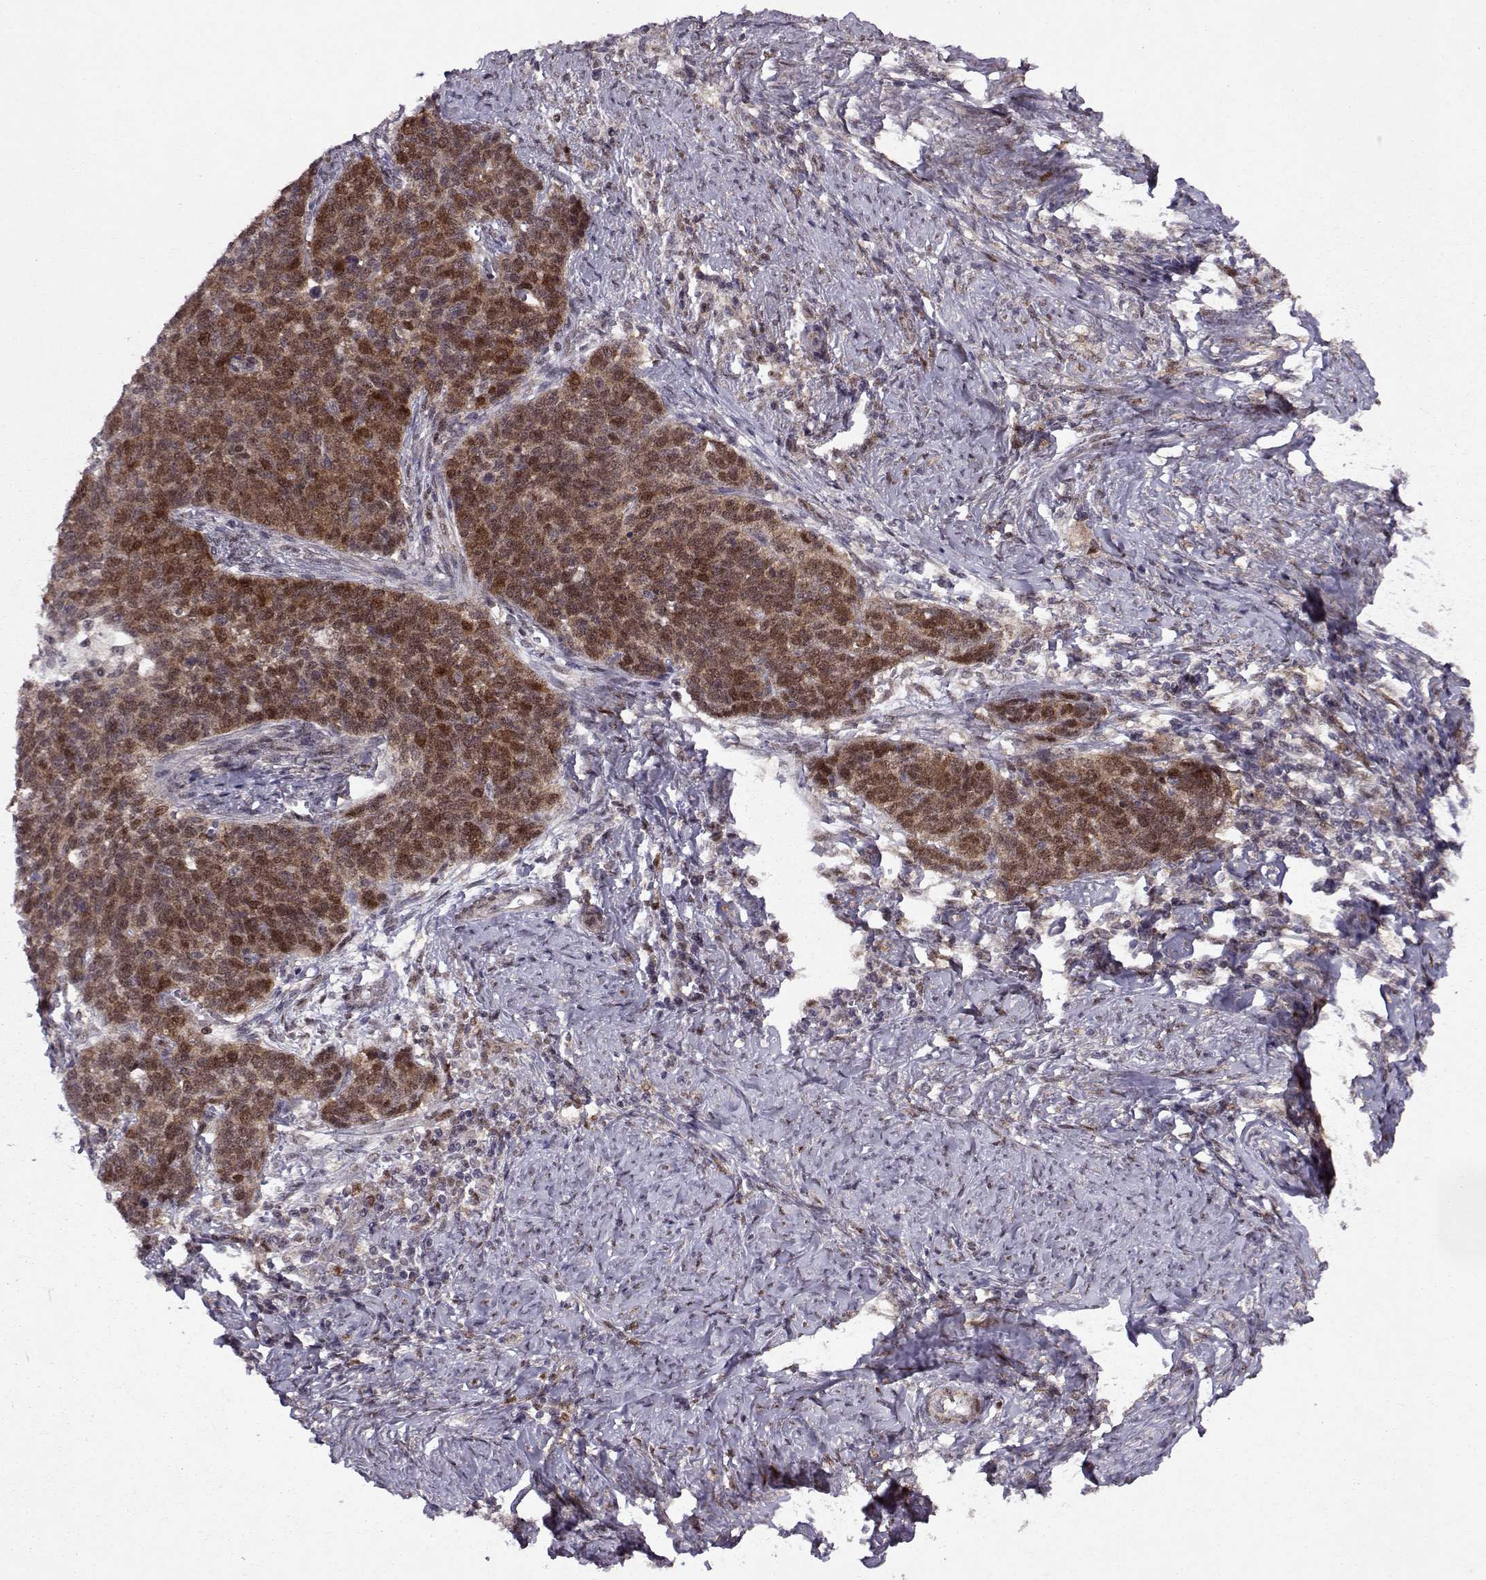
{"staining": {"intensity": "moderate", "quantity": ">75%", "location": "cytoplasmic/membranous,nuclear"}, "tissue": "cervical cancer", "cell_type": "Tumor cells", "image_type": "cancer", "snomed": [{"axis": "morphology", "description": "Squamous cell carcinoma, NOS"}, {"axis": "topography", "description": "Cervix"}], "caption": "Cervical squamous cell carcinoma tissue displays moderate cytoplasmic/membranous and nuclear positivity in about >75% of tumor cells", "gene": "CDK4", "patient": {"sex": "female", "age": 39}}